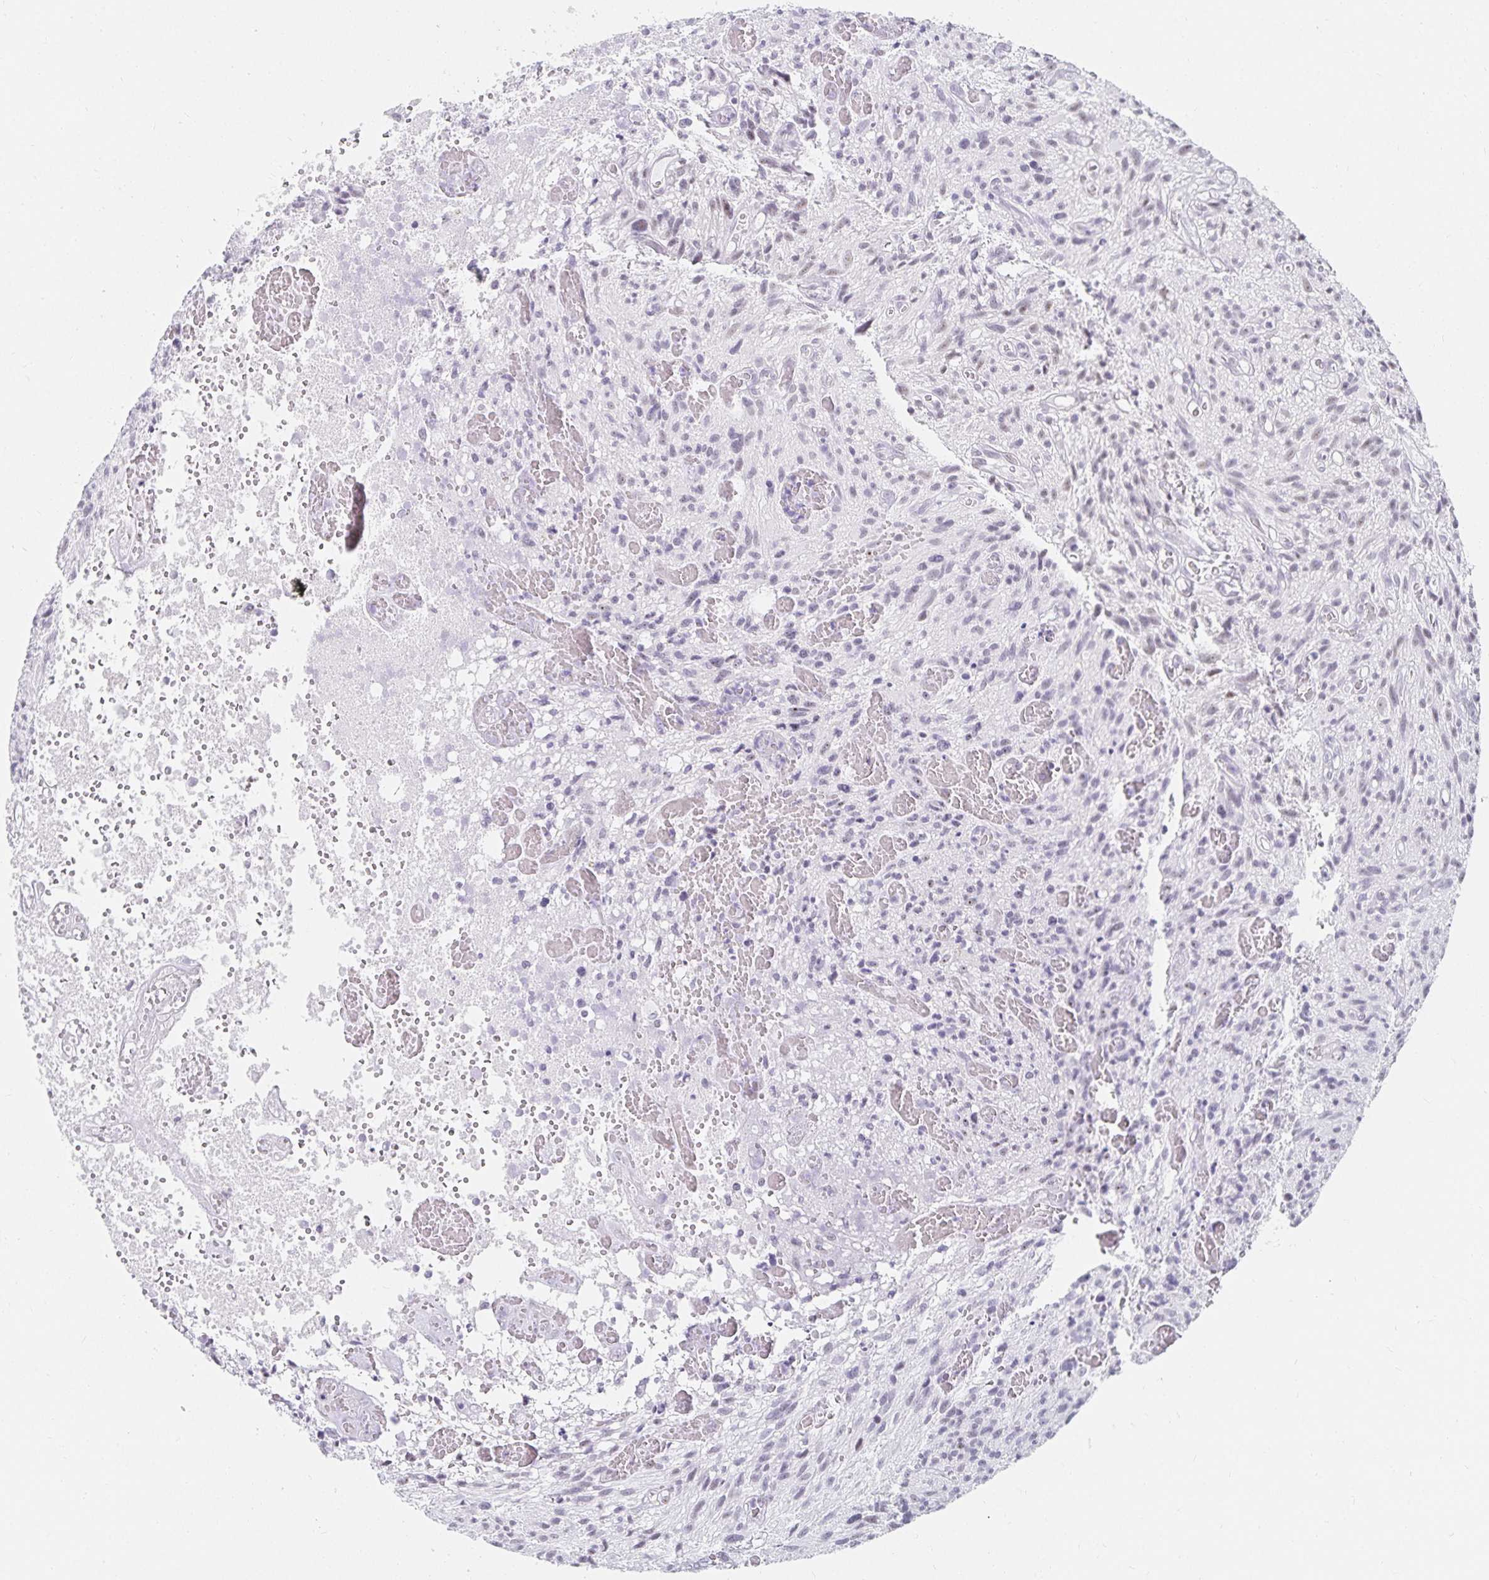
{"staining": {"intensity": "negative", "quantity": "none", "location": "none"}, "tissue": "glioma", "cell_type": "Tumor cells", "image_type": "cancer", "snomed": [{"axis": "morphology", "description": "Glioma, malignant, High grade"}, {"axis": "topography", "description": "Brain"}], "caption": "Immunohistochemical staining of human malignant glioma (high-grade) reveals no significant positivity in tumor cells.", "gene": "C20orf85", "patient": {"sex": "male", "age": 75}}